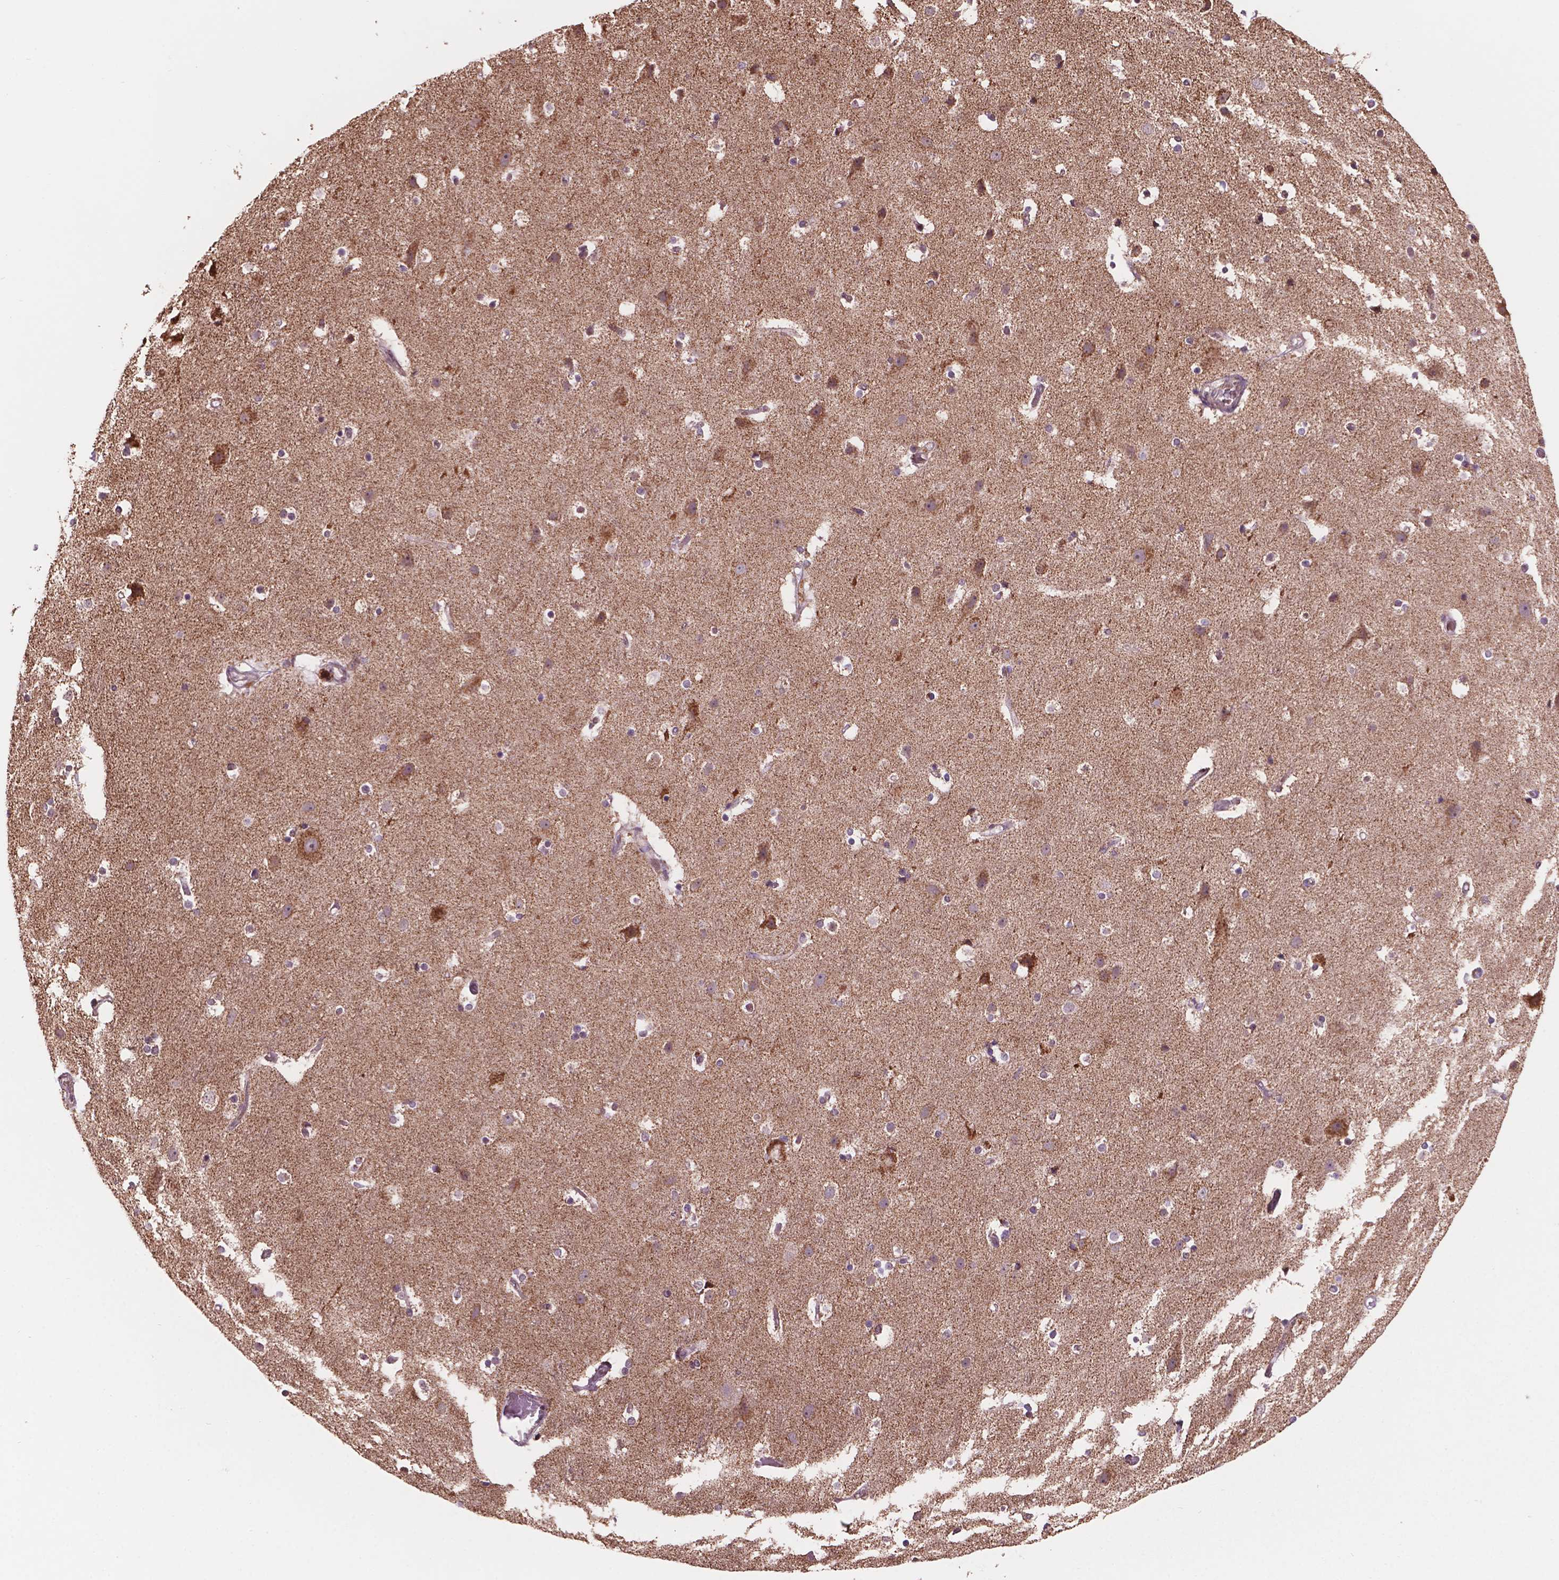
{"staining": {"intensity": "moderate", "quantity": ">75%", "location": "cytoplasmic/membranous,nuclear"}, "tissue": "cerebral cortex", "cell_type": "Endothelial cells", "image_type": "normal", "snomed": [{"axis": "morphology", "description": "Normal tissue, NOS"}, {"axis": "topography", "description": "Cerebral cortex"}], "caption": "Cerebral cortex stained for a protein (brown) displays moderate cytoplasmic/membranous,nuclear positive staining in approximately >75% of endothelial cells.", "gene": "NDUFA10", "patient": {"sex": "female", "age": 52}}